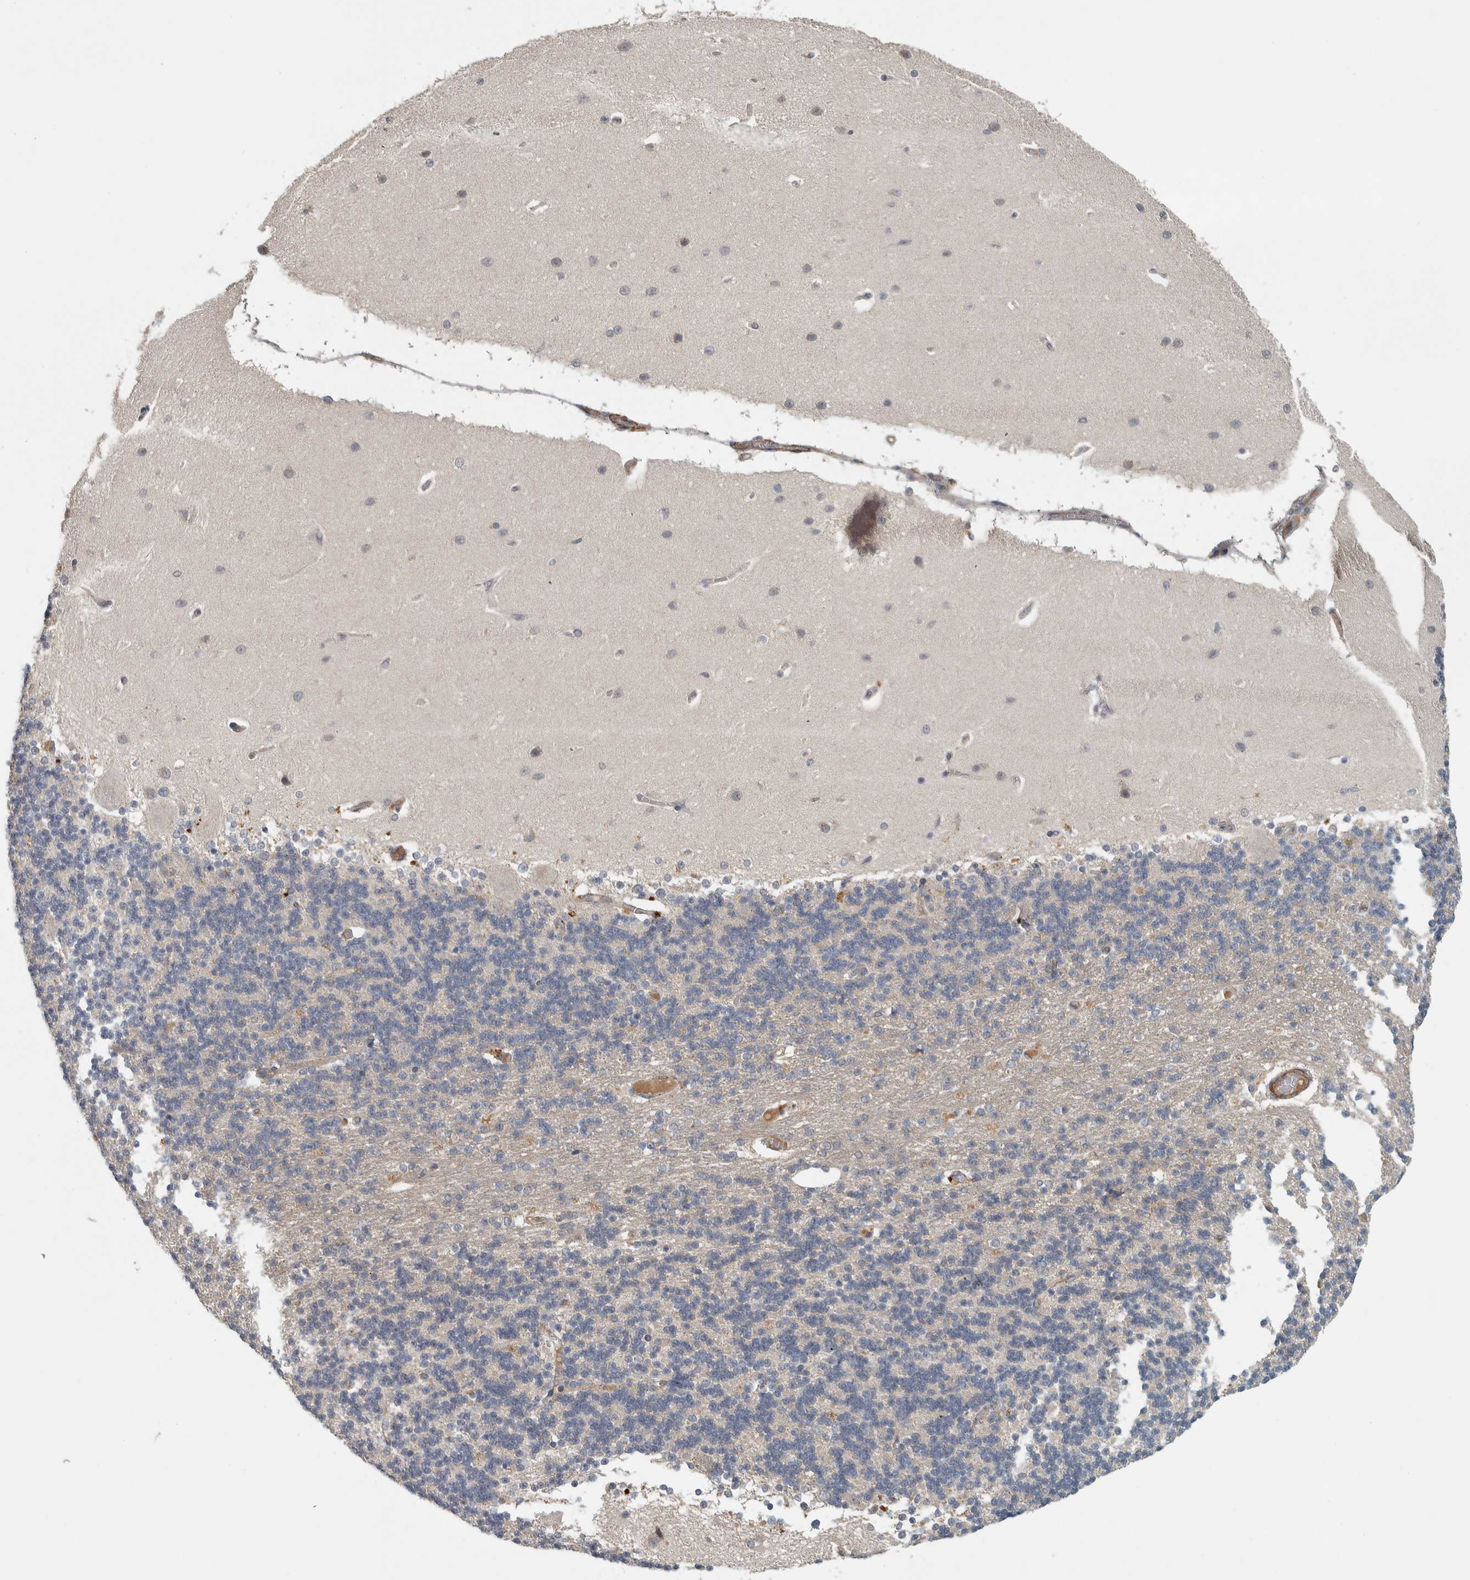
{"staining": {"intensity": "negative", "quantity": "none", "location": "none"}, "tissue": "cerebellum", "cell_type": "Cells in granular layer", "image_type": "normal", "snomed": [{"axis": "morphology", "description": "Normal tissue, NOS"}, {"axis": "topography", "description": "Cerebellum"}], "caption": "Immunohistochemical staining of benign cerebellum displays no significant positivity in cells in granular layer.", "gene": "LBHD1", "patient": {"sex": "female", "age": 54}}